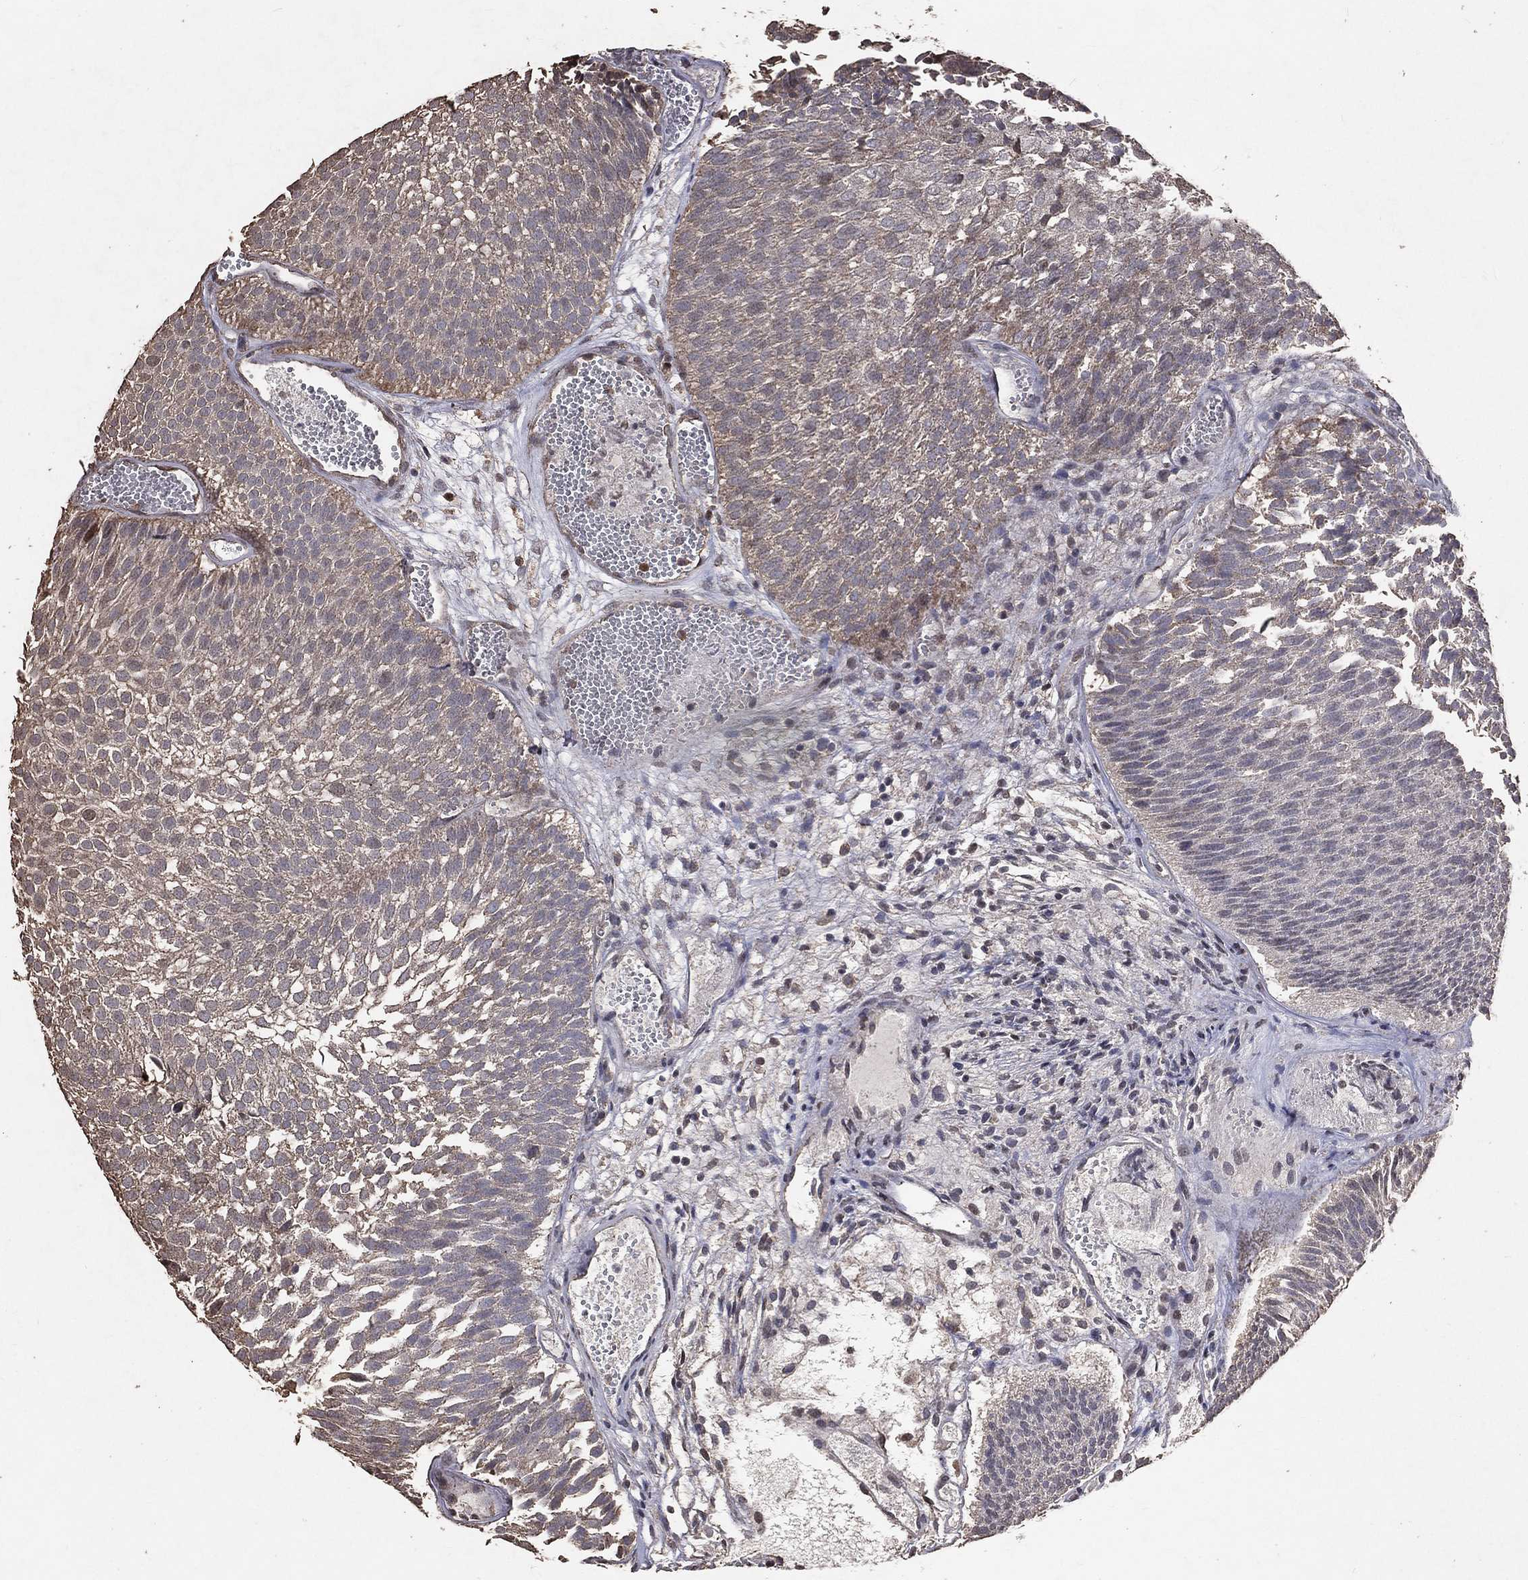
{"staining": {"intensity": "weak", "quantity": "<25%", "location": "cytoplasmic/membranous"}, "tissue": "urothelial cancer", "cell_type": "Tumor cells", "image_type": "cancer", "snomed": [{"axis": "morphology", "description": "Urothelial carcinoma, Low grade"}, {"axis": "topography", "description": "Urinary bladder"}], "caption": "Immunohistochemistry of human urothelial cancer exhibits no expression in tumor cells. The staining is performed using DAB brown chromogen with nuclei counter-stained in using hematoxylin.", "gene": "LY6K", "patient": {"sex": "male", "age": 52}}